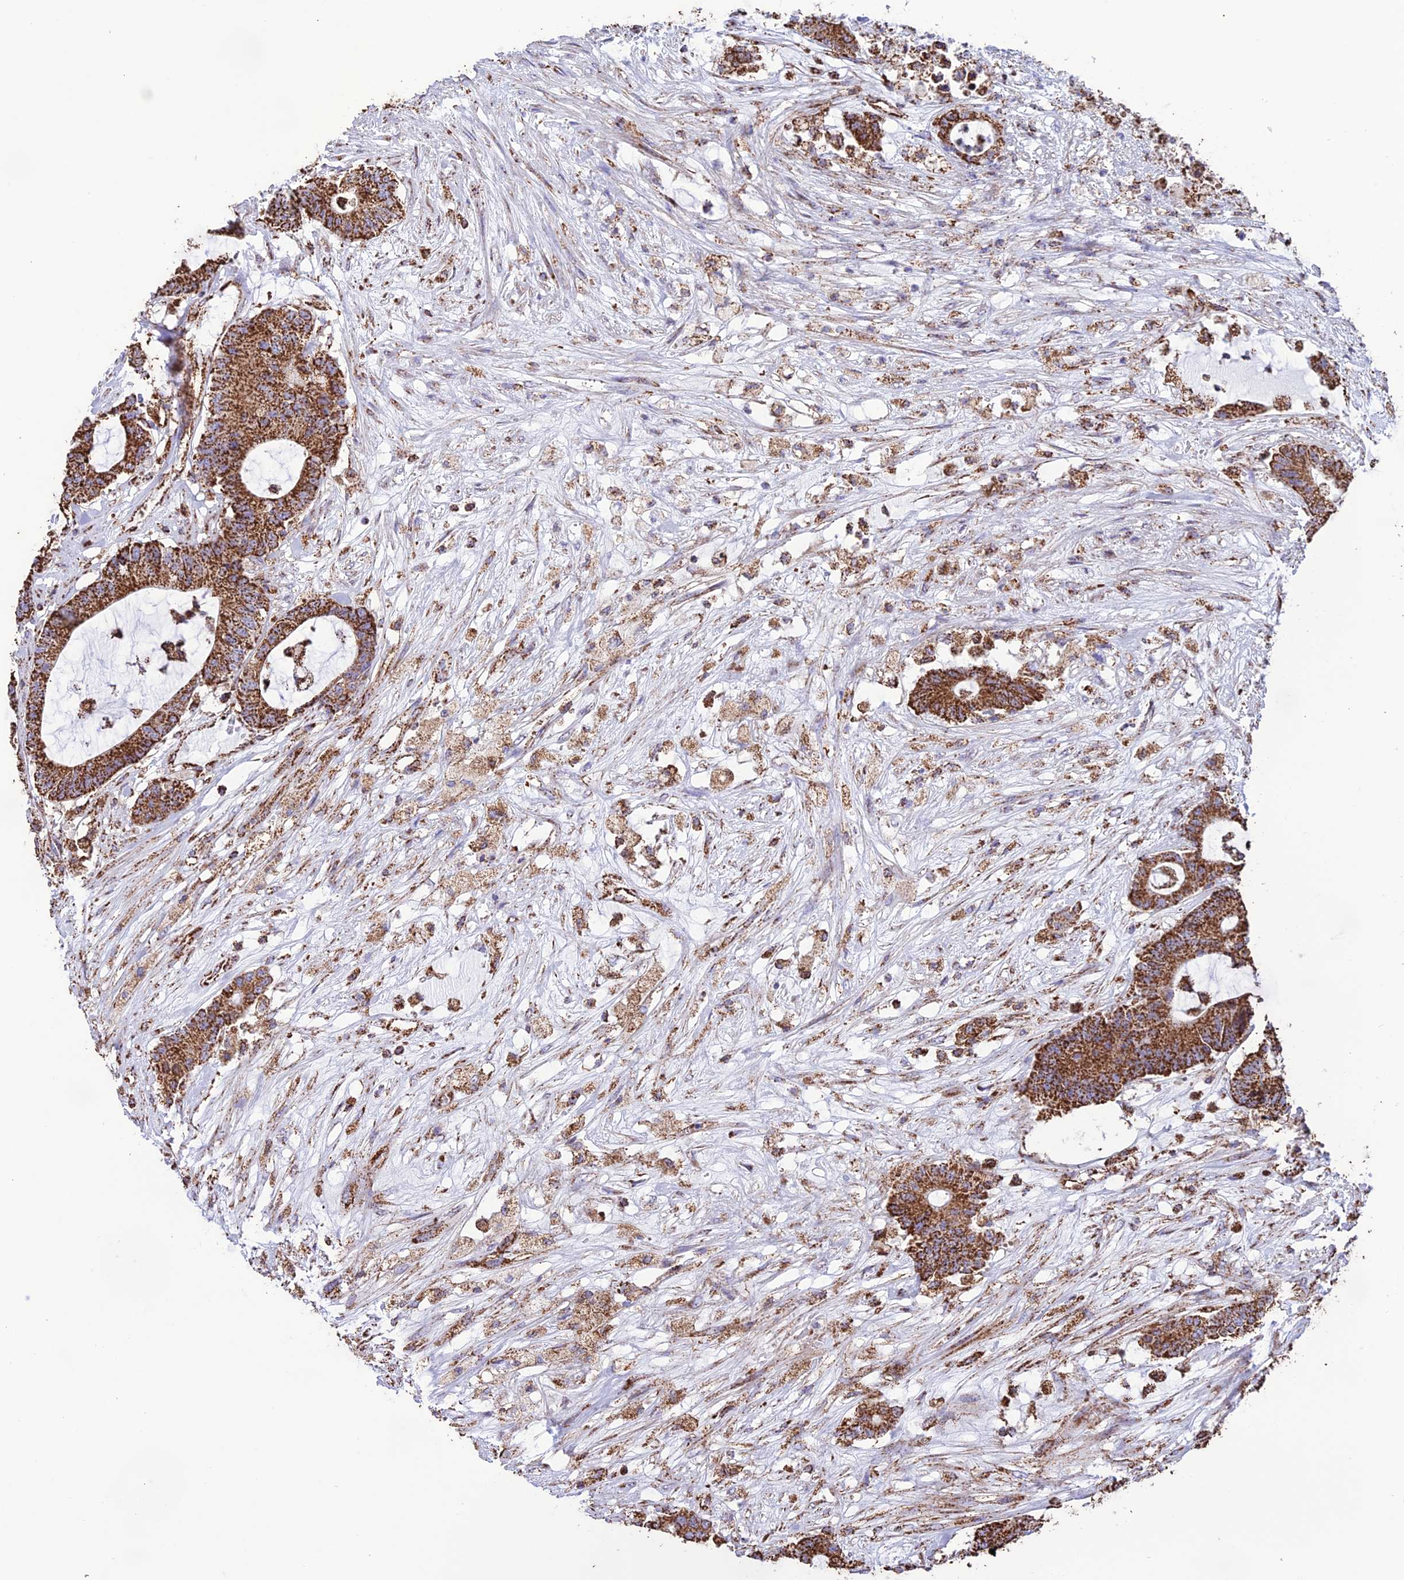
{"staining": {"intensity": "strong", "quantity": ">75%", "location": "cytoplasmic/membranous"}, "tissue": "colorectal cancer", "cell_type": "Tumor cells", "image_type": "cancer", "snomed": [{"axis": "morphology", "description": "Adenocarcinoma, NOS"}, {"axis": "topography", "description": "Colon"}], "caption": "A brown stain shows strong cytoplasmic/membranous staining of a protein in human colorectal cancer tumor cells.", "gene": "NDUFAF1", "patient": {"sex": "female", "age": 84}}